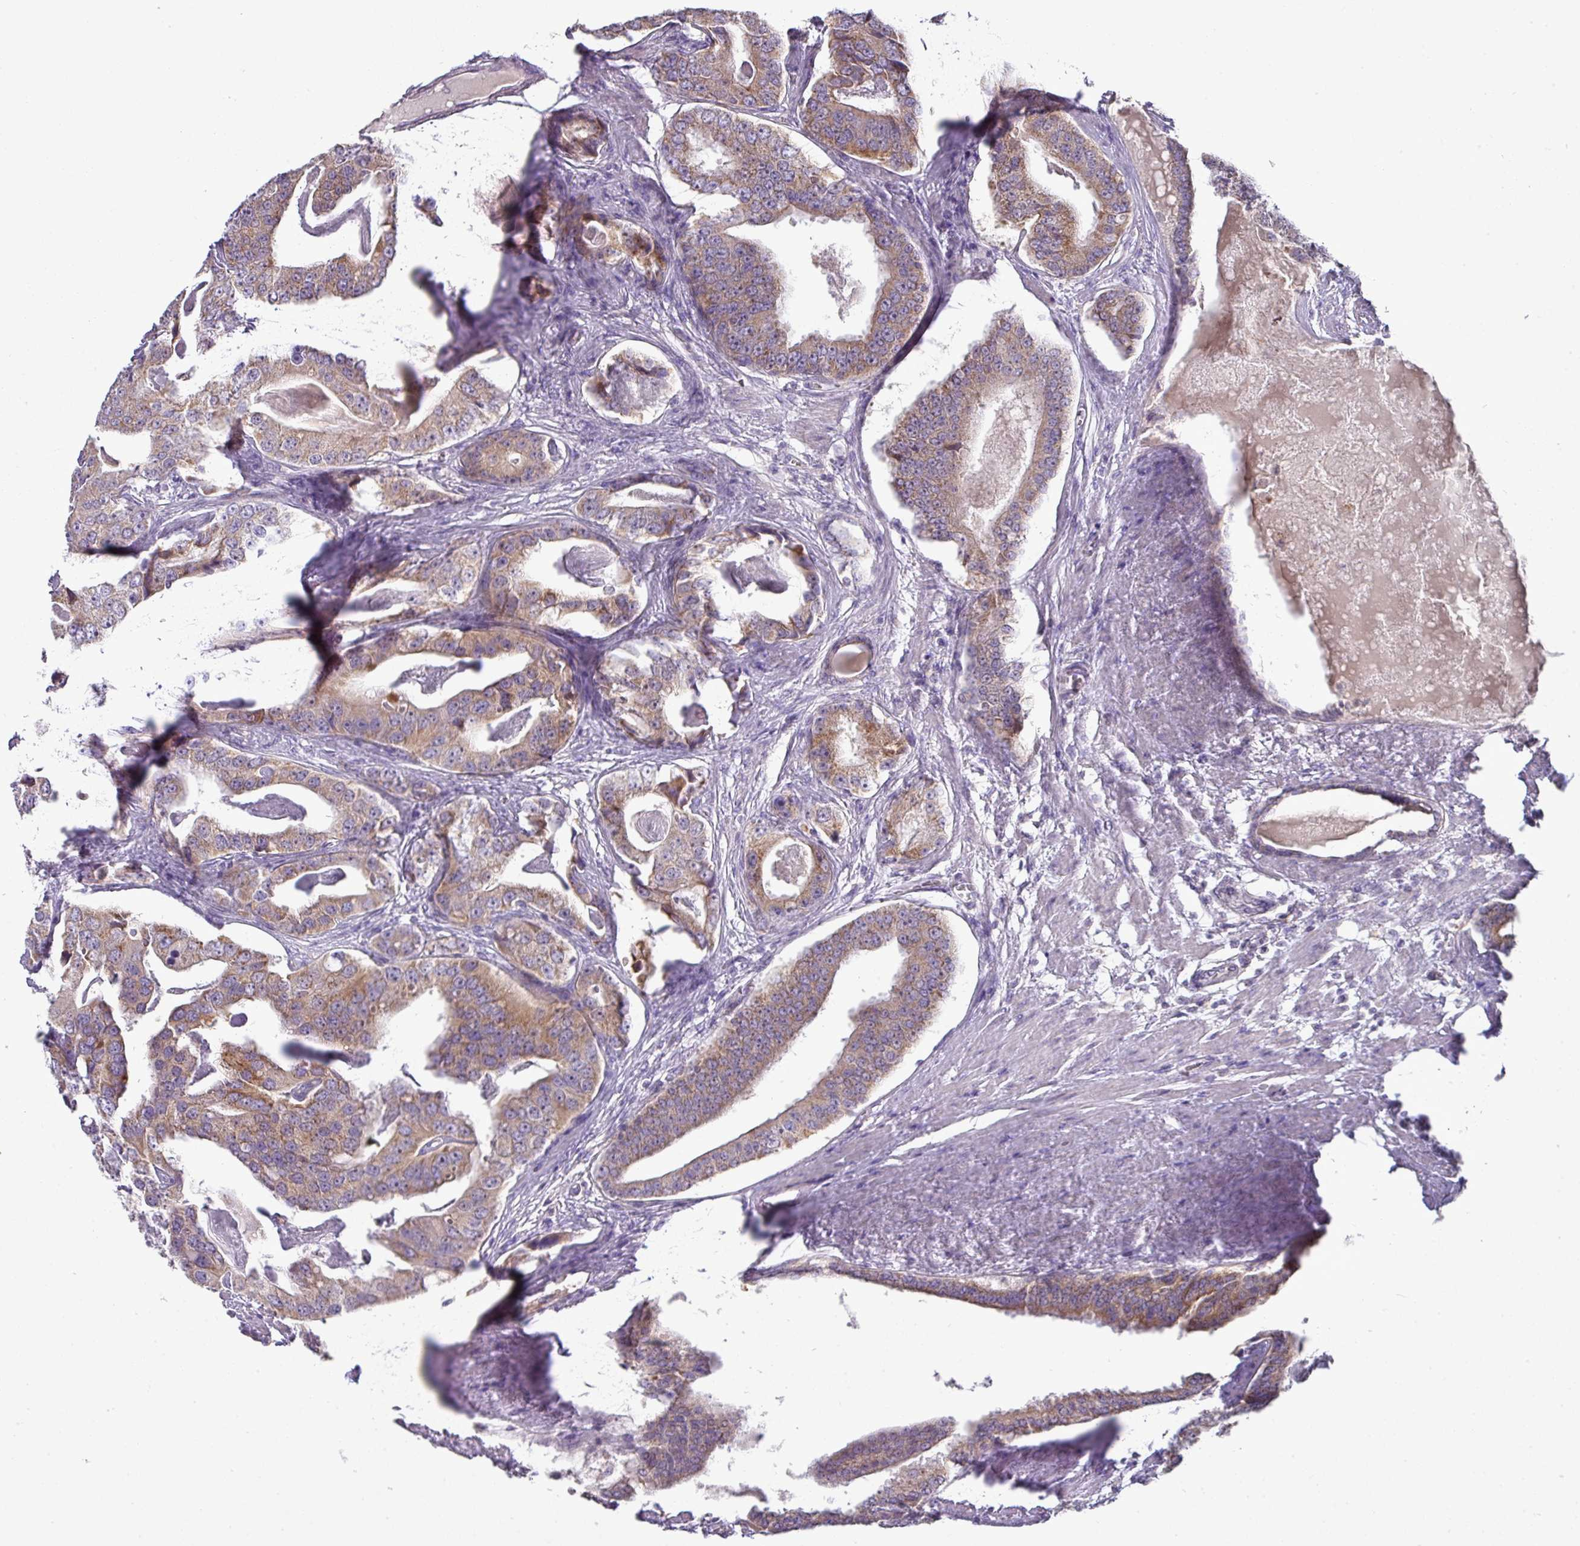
{"staining": {"intensity": "moderate", "quantity": ">75%", "location": "cytoplasmic/membranous"}, "tissue": "prostate cancer", "cell_type": "Tumor cells", "image_type": "cancer", "snomed": [{"axis": "morphology", "description": "Adenocarcinoma, High grade"}, {"axis": "topography", "description": "Prostate"}], "caption": "A brown stain highlights moderate cytoplasmic/membranous expression of a protein in human prostate cancer (high-grade adenocarcinoma) tumor cells.", "gene": "TRAPPC1", "patient": {"sex": "male", "age": 71}}